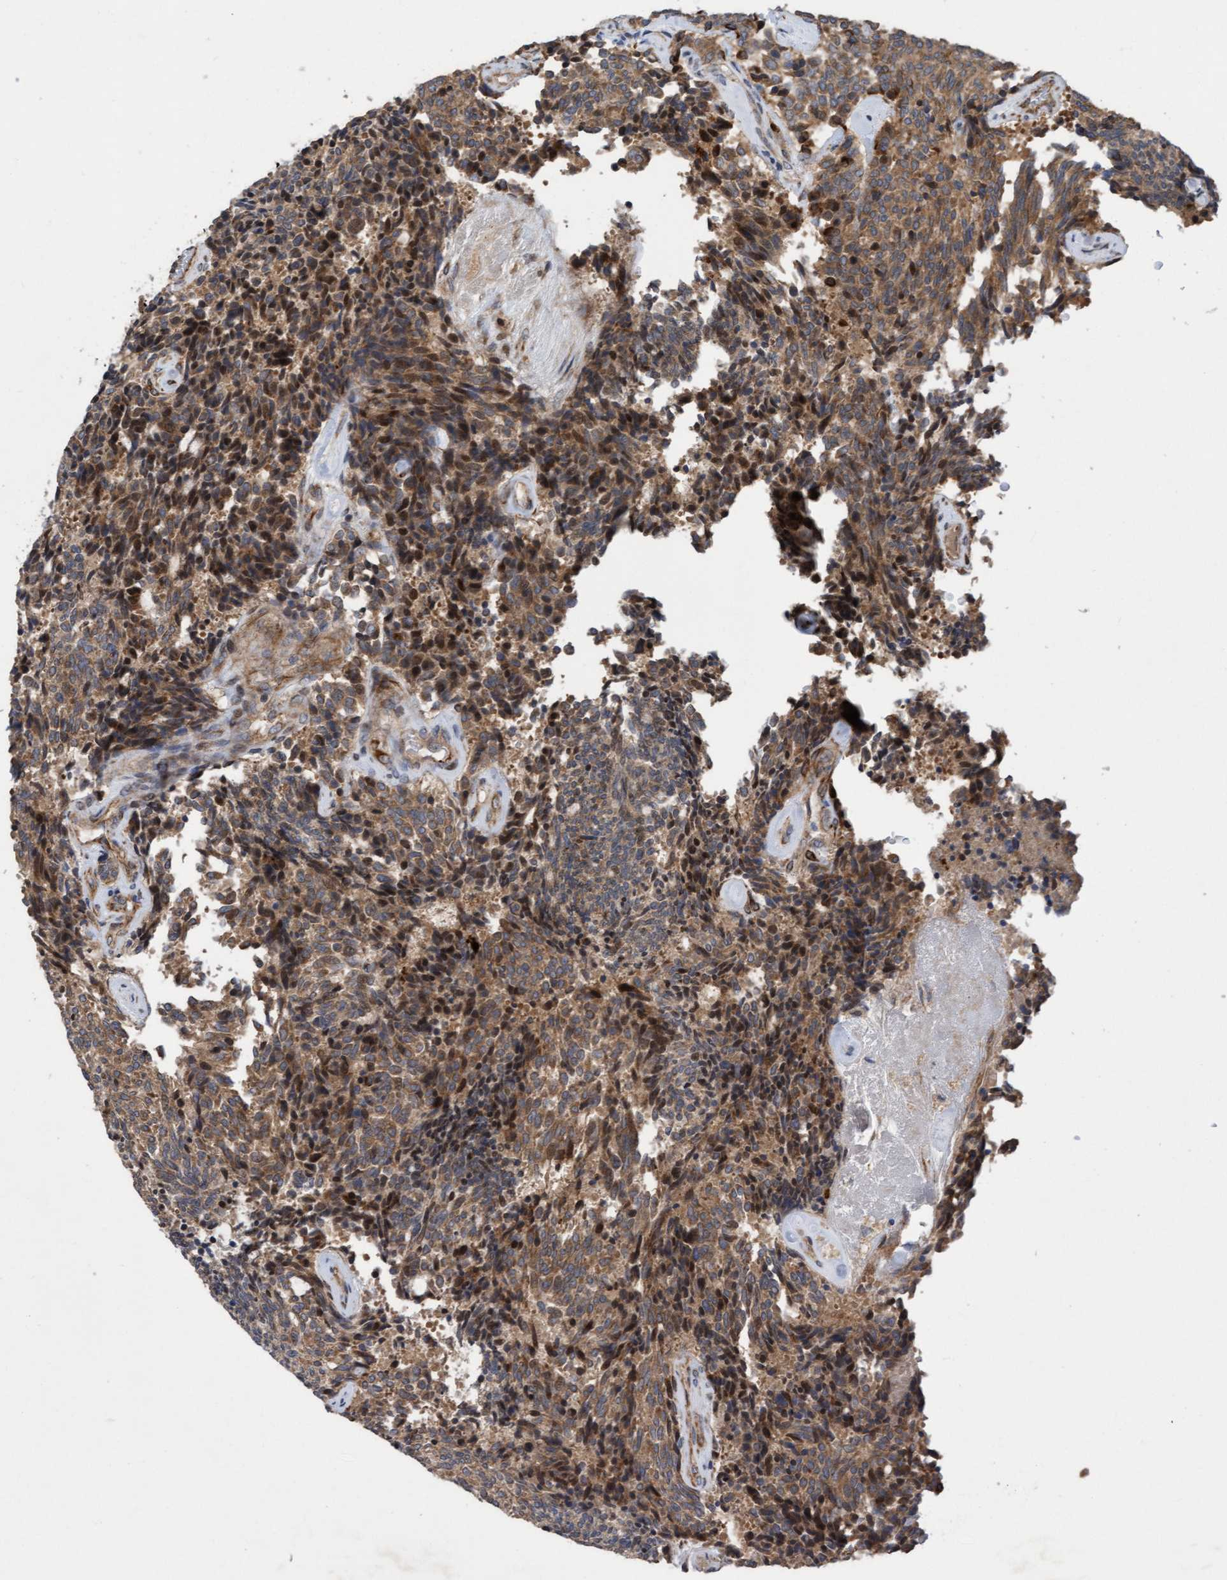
{"staining": {"intensity": "moderate", "quantity": ">75%", "location": "cytoplasmic/membranous"}, "tissue": "carcinoid", "cell_type": "Tumor cells", "image_type": "cancer", "snomed": [{"axis": "morphology", "description": "Carcinoid, malignant, NOS"}, {"axis": "topography", "description": "Pancreas"}], "caption": "DAB (3,3'-diaminobenzidine) immunohistochemical staining of human carcinoid reveals moderate cytoplasmic/membranous protein positivity in about >75% of tumor cells. (brown staining indicates protein expression, while blue staining denotes nuclei).", "gene": "ELP5", "patient": {"sex": "female", "age": 54}}